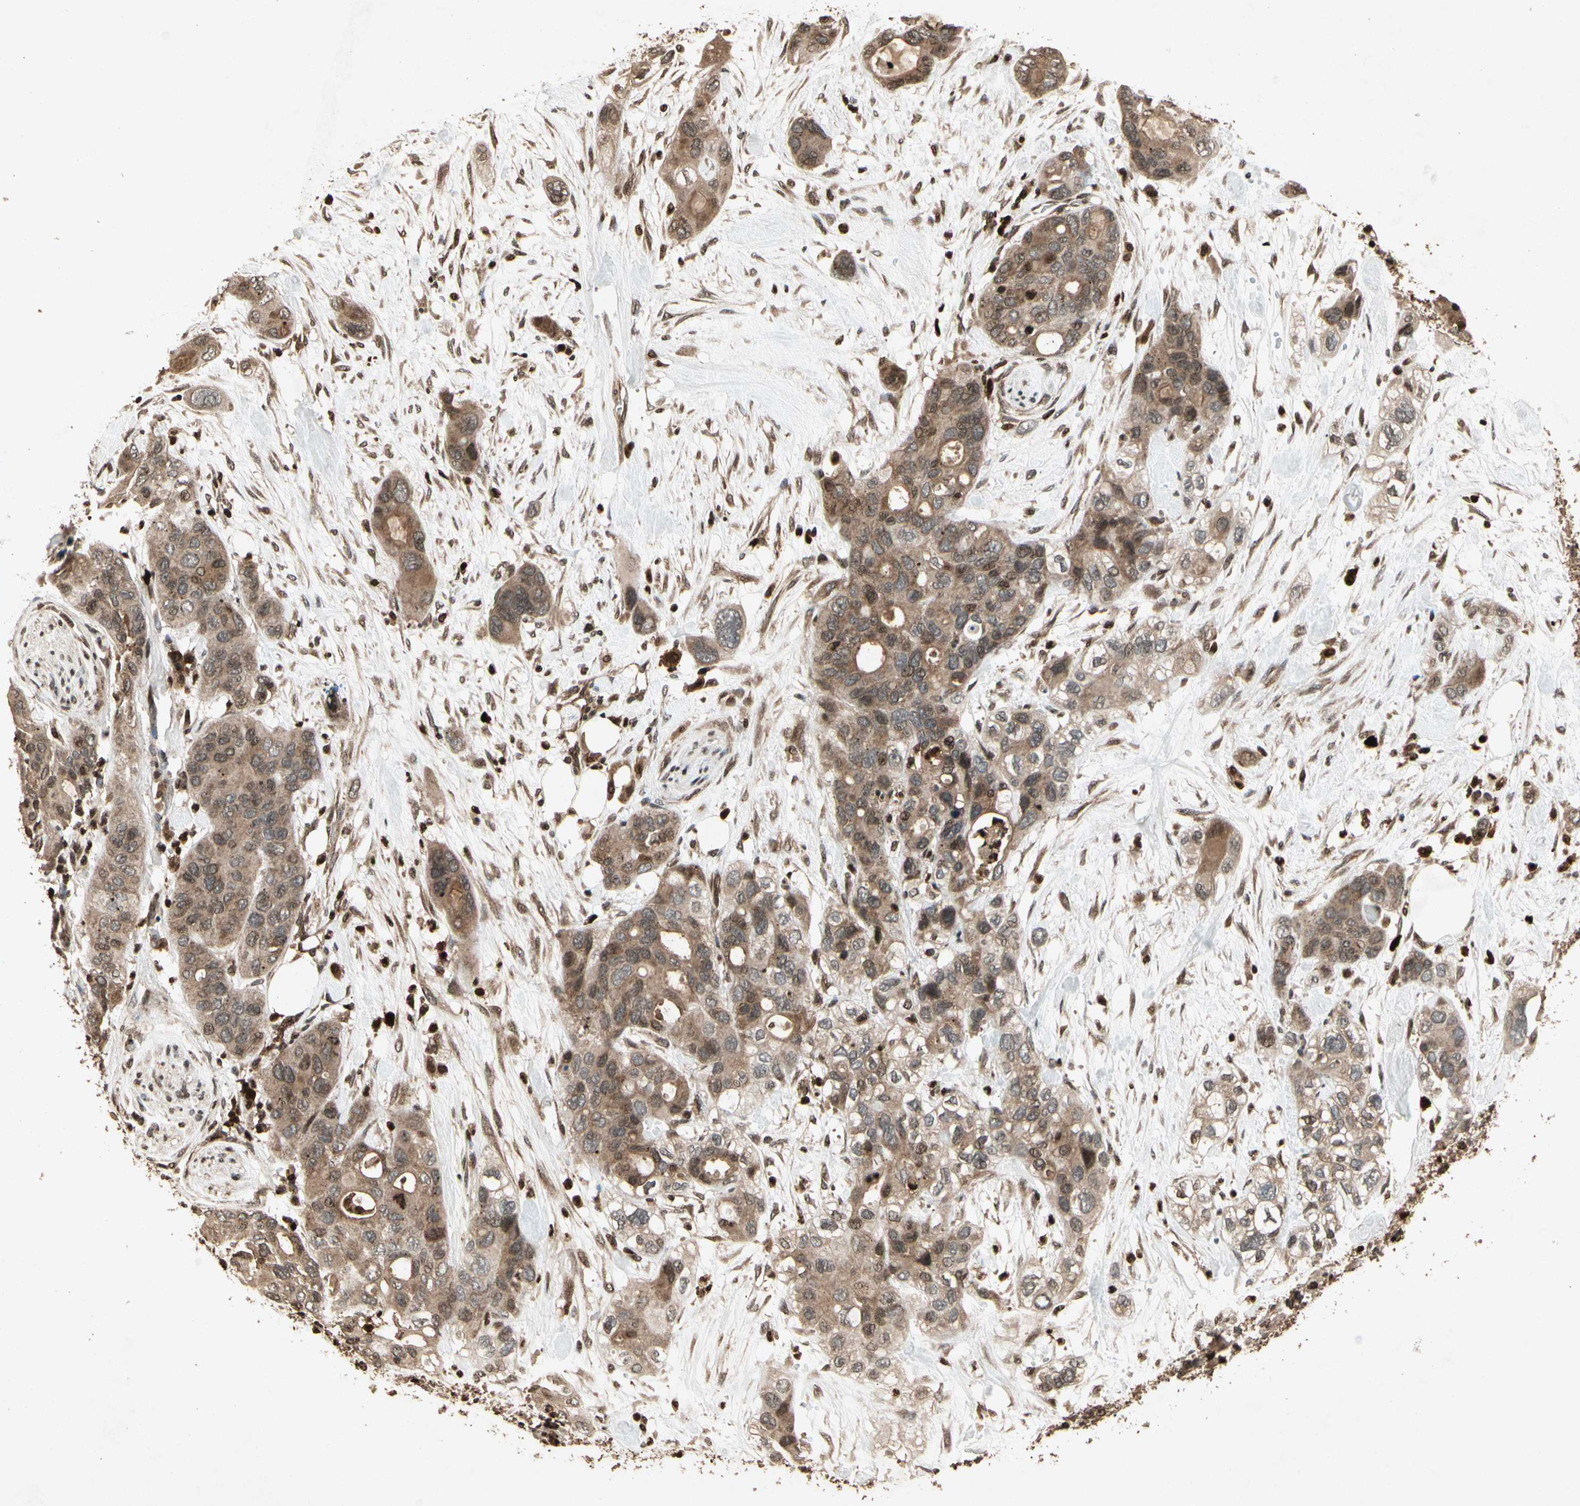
{"staining": {"intensity": "moderate", "quantity": ">75%", "location": "cytoplasmic/membranous"}, "tissue": "pancreatic cancer", "cell_type": "Tumor cells", "image_type": "cancer", "snomed": [{"axis": "morphology", "description": "Adenocarcinoma, NOS"}, {"axis": "topography", "description": "Pancreas"}], "caption": "This micrograph displays pancreatic cancer stained with immunohistochemistry to label a protein in brown. The cytoplasmic/membranous of tumor cells show moderate positivity for the protein. Nuclei are counter-stained blue.", "gene": "GLRX", "patient": {"sex": "female", "age": 71}}